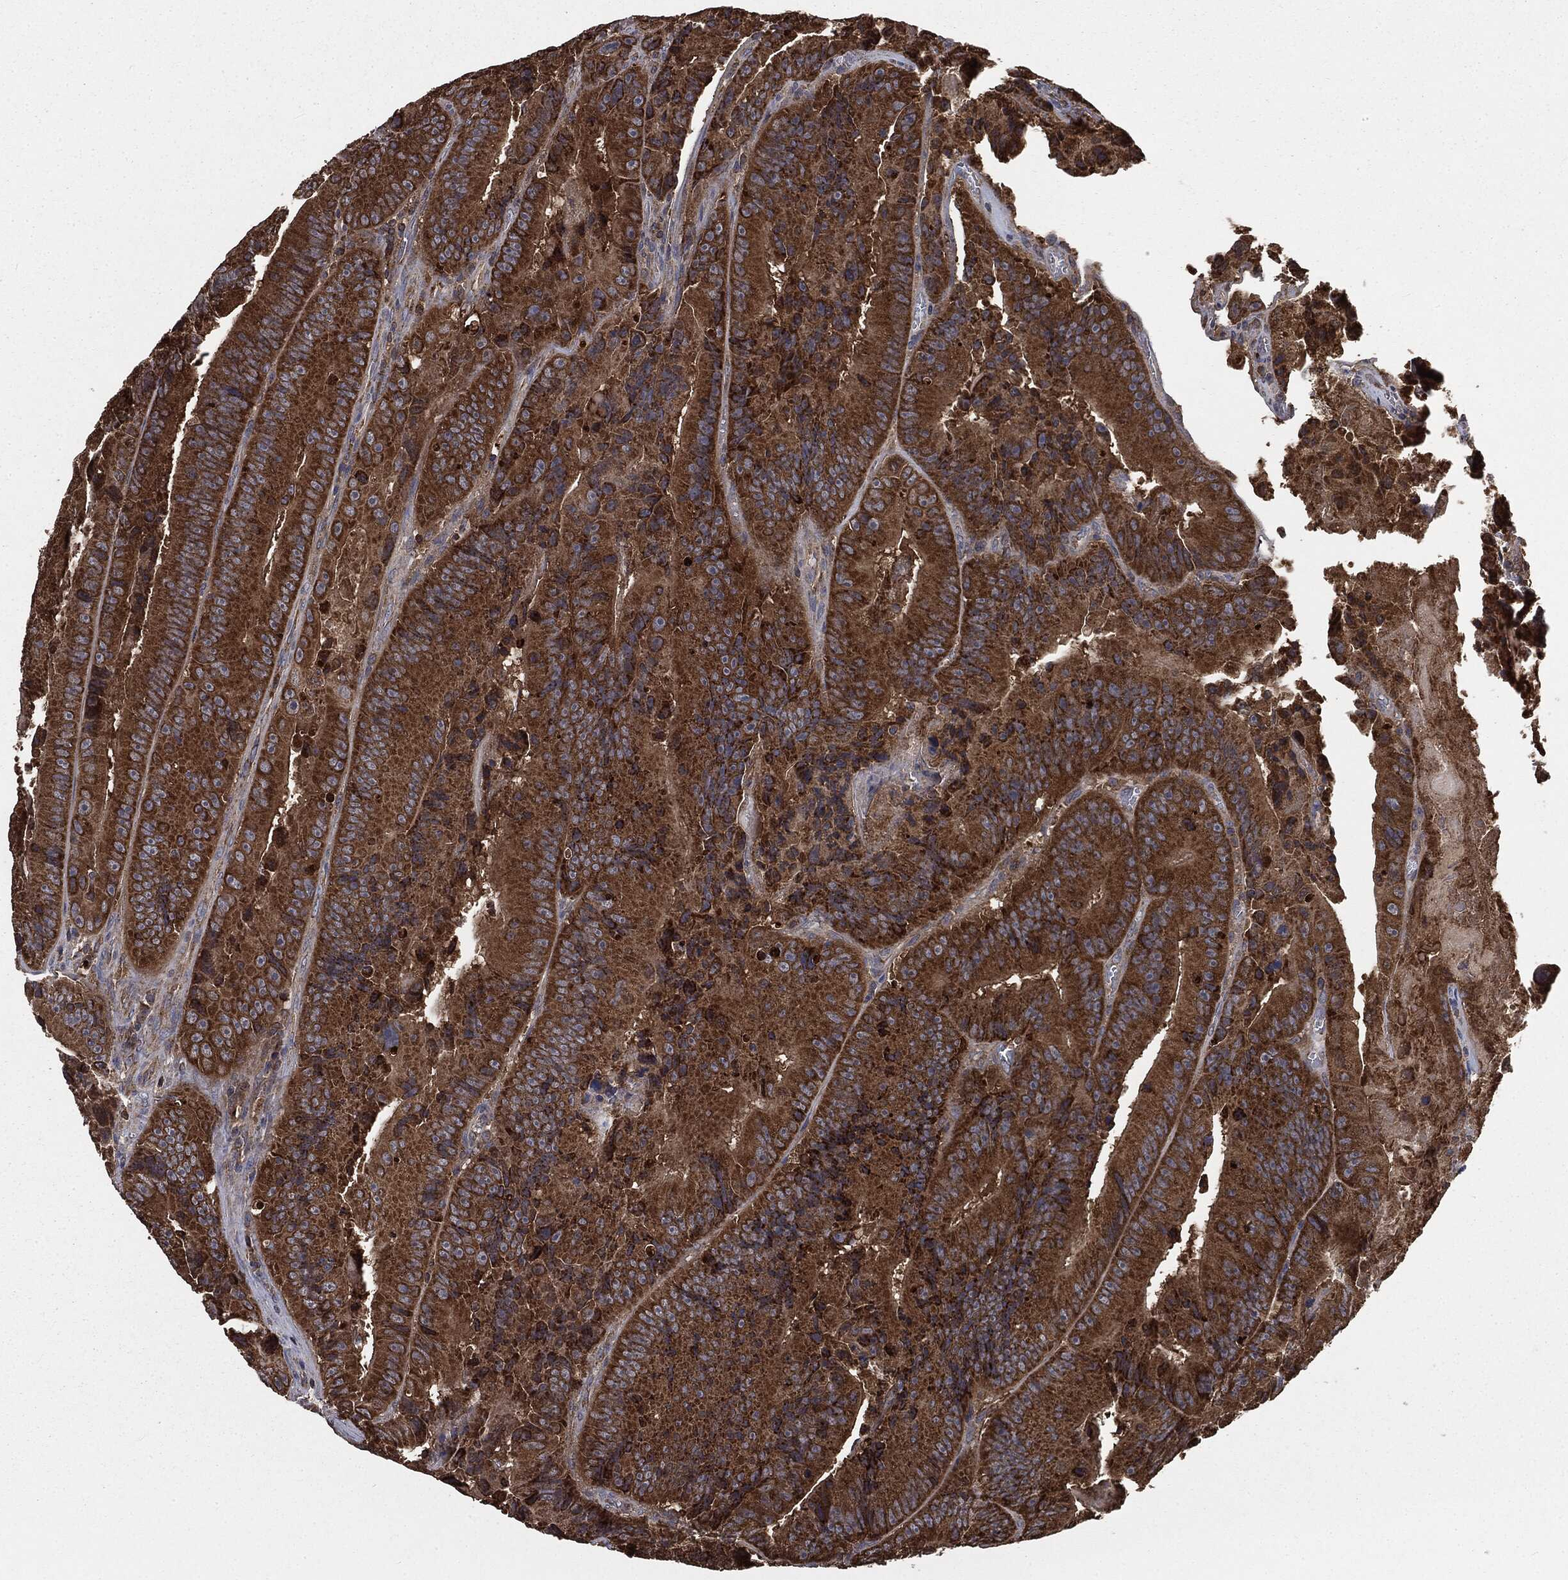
{"staining": {"intensity": "strong", "quantity": ">75%", "location": "cytoplasmic/membranous"}, "tissue": "colorectal cancer", "cell_type": "Tumor cells", "image_type": "cancer", "snomed": [{"axis": "morphology", "description": "Adenocarcinoma, NOS"}, {"axis": "topography", "description": "Colon"}], "caption": "Adenocarcinoma (colorectal) stained for a protein (brown) exhibits strong cytoplasmic/membranous positive positivity in about >75% of tumor cells.", "gene": "MAPK6", "patient": {"sex": "female", "age": 86}}